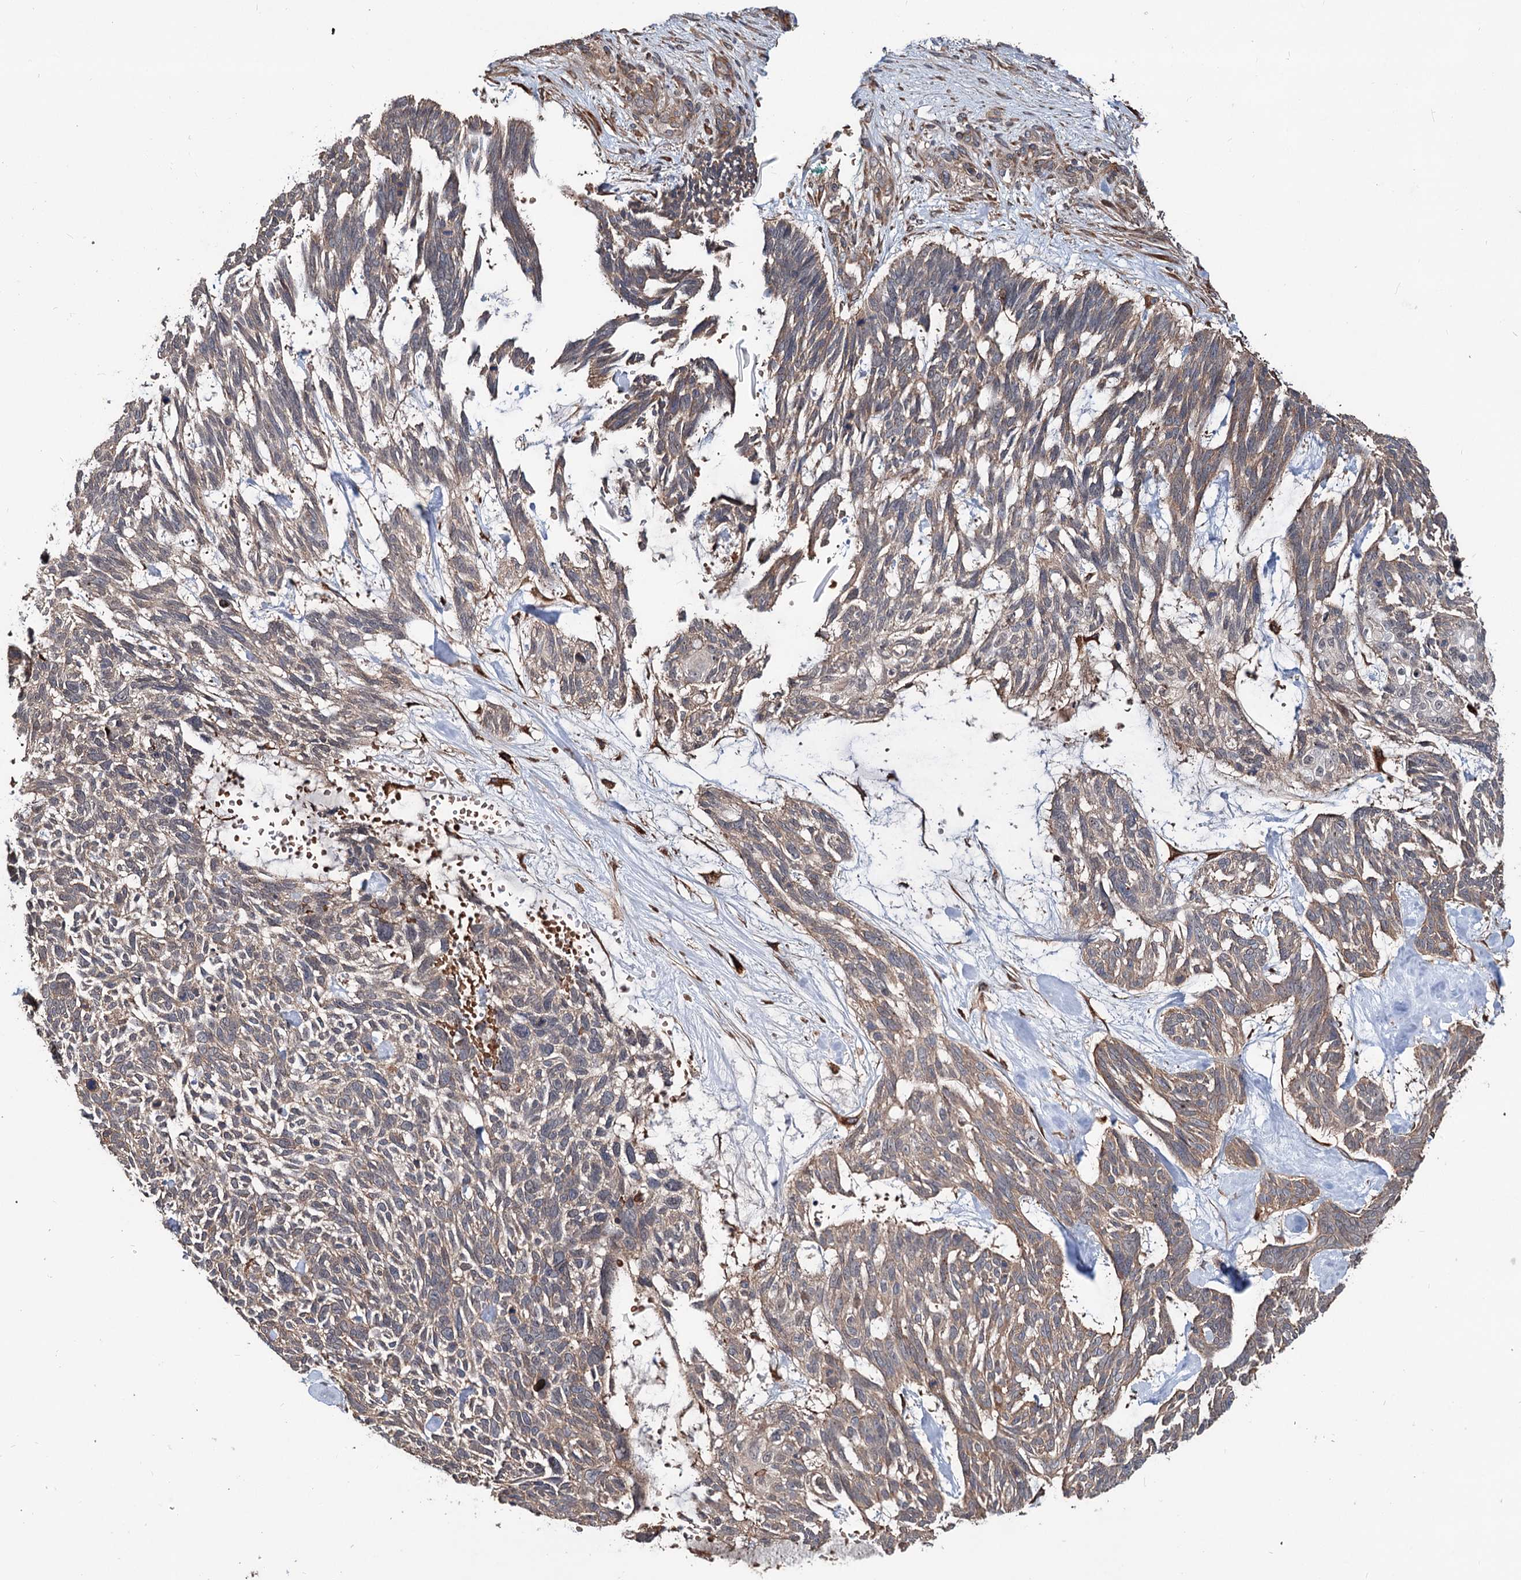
{"staining": {"intensity": "weak", "quantity": ">75%", "location": "cytoplasmic/membranous"}, "tissue": "skin cancer", "cell_type": "Tumor cells", "image_type": "cancer", "snomed": [{"axis": "morphology", "description": "Basal cell carcinoma"}, {"axis": "topography", "description": "Skin"}], "caption": "Skin cancer stained with a brown dye shows weak cytoplasmic/membranous positive staining in about >75% of tumor cells.", "gene": "GRIP1", "patient": {"sex": "male", "age": 88}}